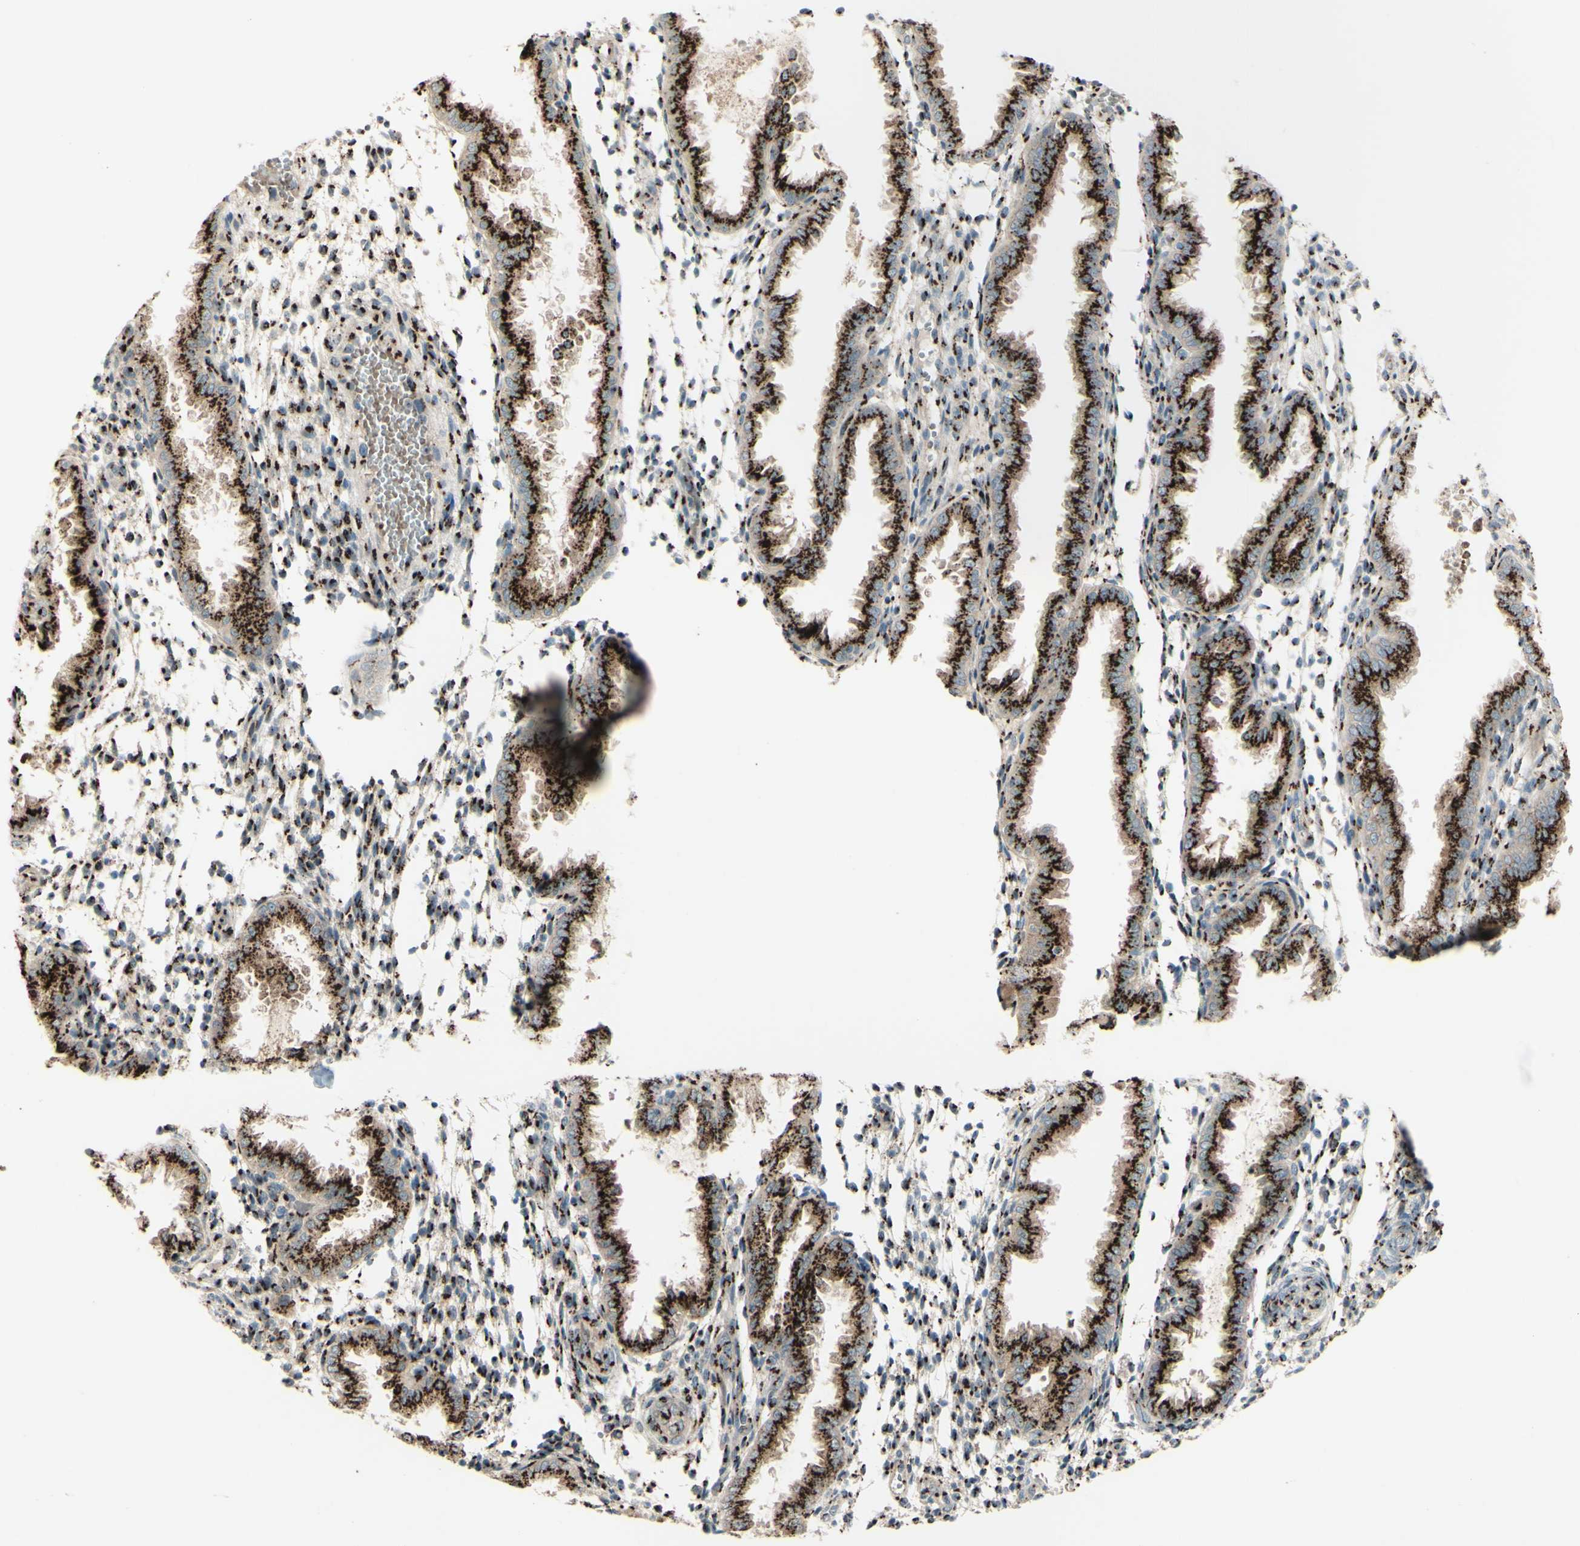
{"staining": {"intensity": "weak", "quantity": "25%-75%", "location": "cytoplasmic/membranous"}, "tissue": "endometrium", "cell_type": "Cells in endometrial stroma", "image_type": "normal", "snomed": [{"axis": "morphology", "description": "Normal tissue, NOS"}, {"axis": "topography", "description": "Endometrium"}], "caption": "DAB (3,3'-diaminobenzidine) immunohistochemical staining of normal endometrium displays weak cytoplasmic/membranous protein staining in about 25%-75% of cells in endometrial stroma. Immunohistochemistry stains the protein in brown and the nuclei are stained blue.", "gene": "BPNT2", "patient": {"sex": "female", "age": 33}}